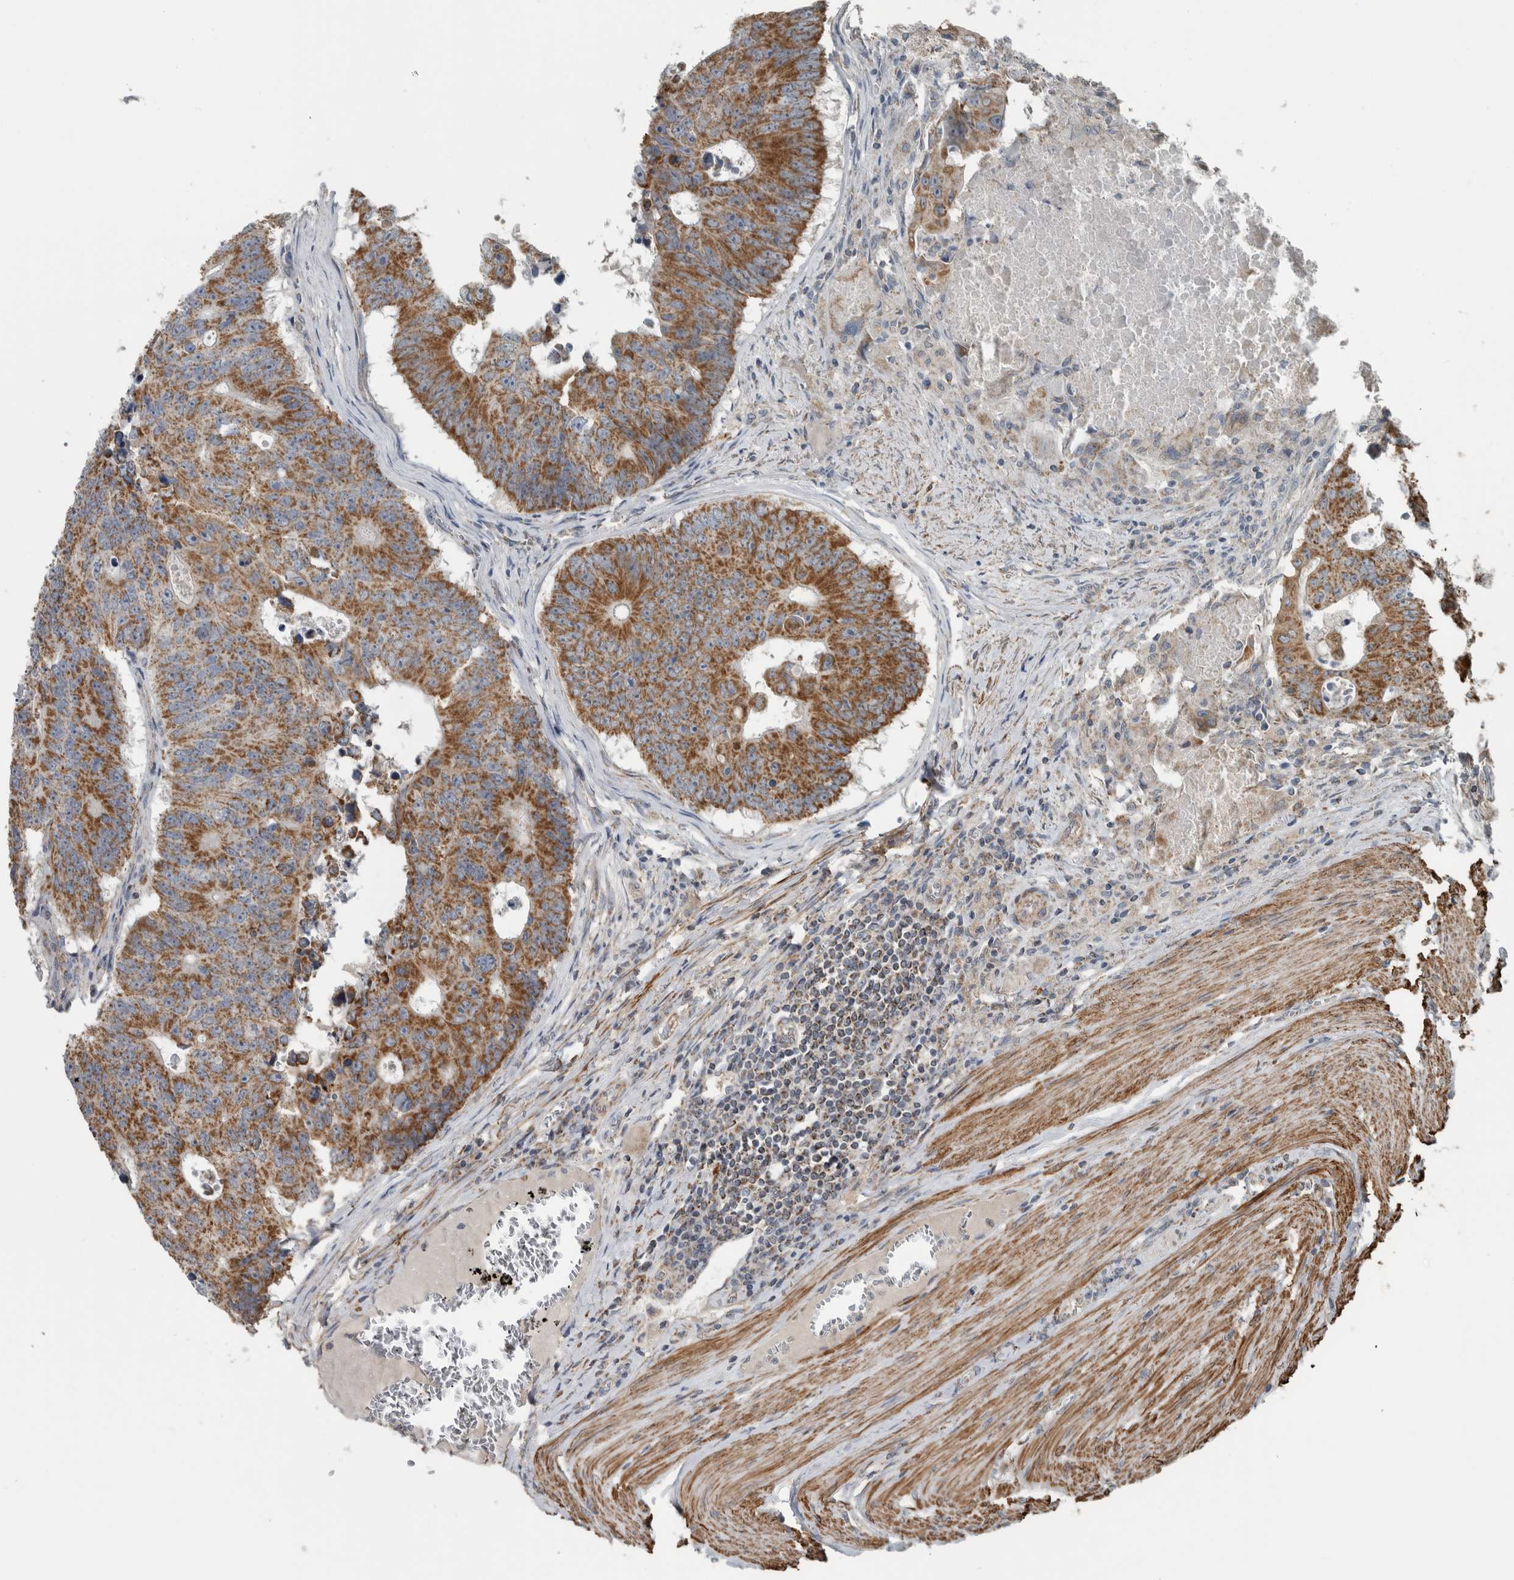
{"staining": {"intensity": "strong", "quantity": ">75%", "location": "cytoplasmic/membranous"}, "tissue": "colorectal cancer", "cell_type": "Tumor cells", "image_type": "cancer", "snomed": [{"axis": "morphology", "description": "Adenocarcinoma, NOS"}, {"axis": "topography", "description": "Colon"}], "caption": "Colorectal cancer tissue shows strong cytoplasmic/membranous staining in about >75% of tumor cells, visualized by immunohistochemistry.", "gene": "ARMC1", "patient": {"sex": "male", "age": 87}}